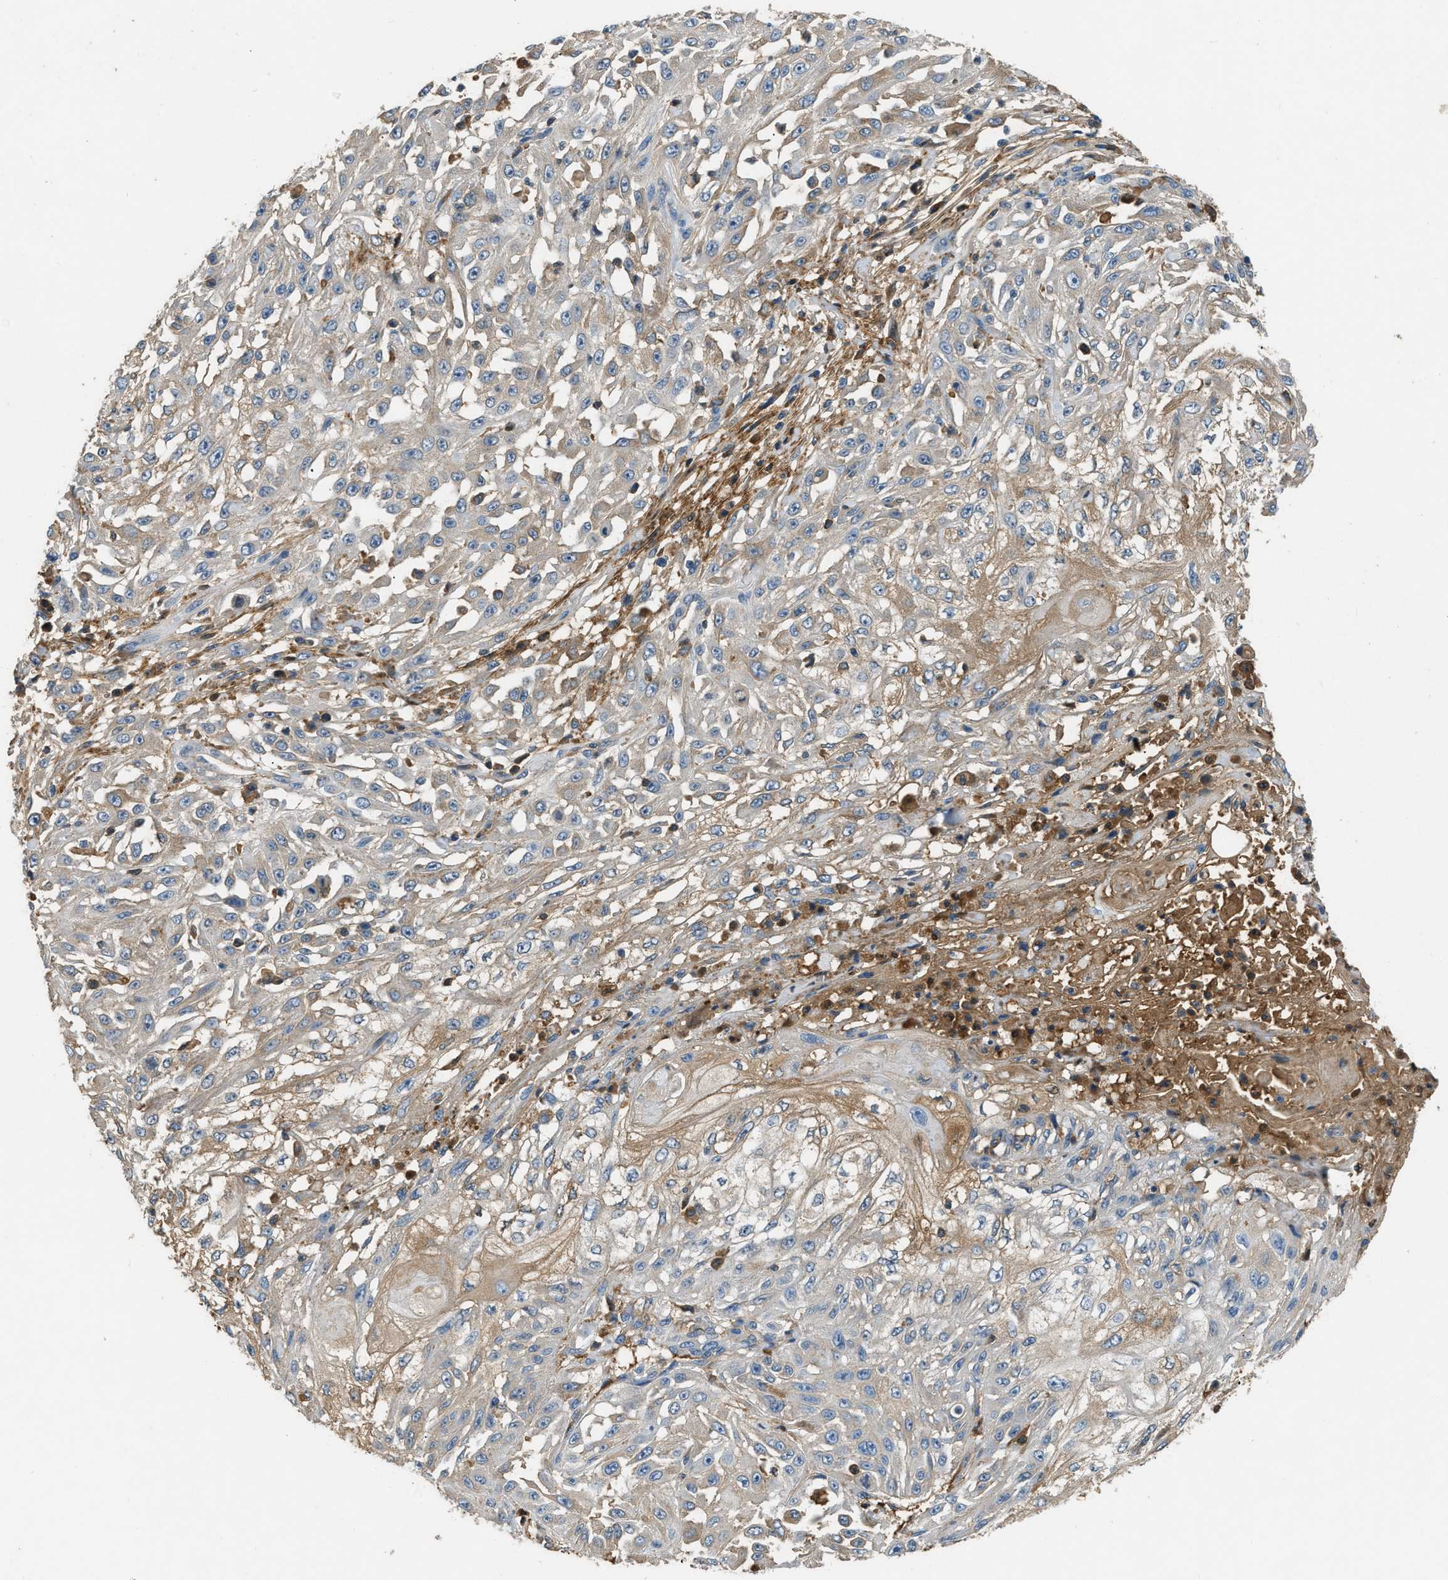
{"staining": {"intensity": "moderate", "quantity": "<25%", "location": "cytoplasmic/membranous"}, "tissue": "skin cancer", "cell_type": "Tumor cells", "image_type": "cancer", "snomed": [{"axis": "morphology", "description": "Squamous cell carcinoma, NOS"}, {"axis": "morphology", "description": "Squamous cell carcinoma, metastatic, NOS"}, {"axis": "topography", "description": "Skin"}, {"axis": "topography", "description": "Lymph node"}], "caption": "There is low levels of moderate cytoplasmic/membranous positivity in tumor cells of skin metastatic squamous cell carcinoma, as demonstrated by immunohistochemical staining (brown color).", "gene": "STC1", "patient": {"sex": "male", "age": 75}}